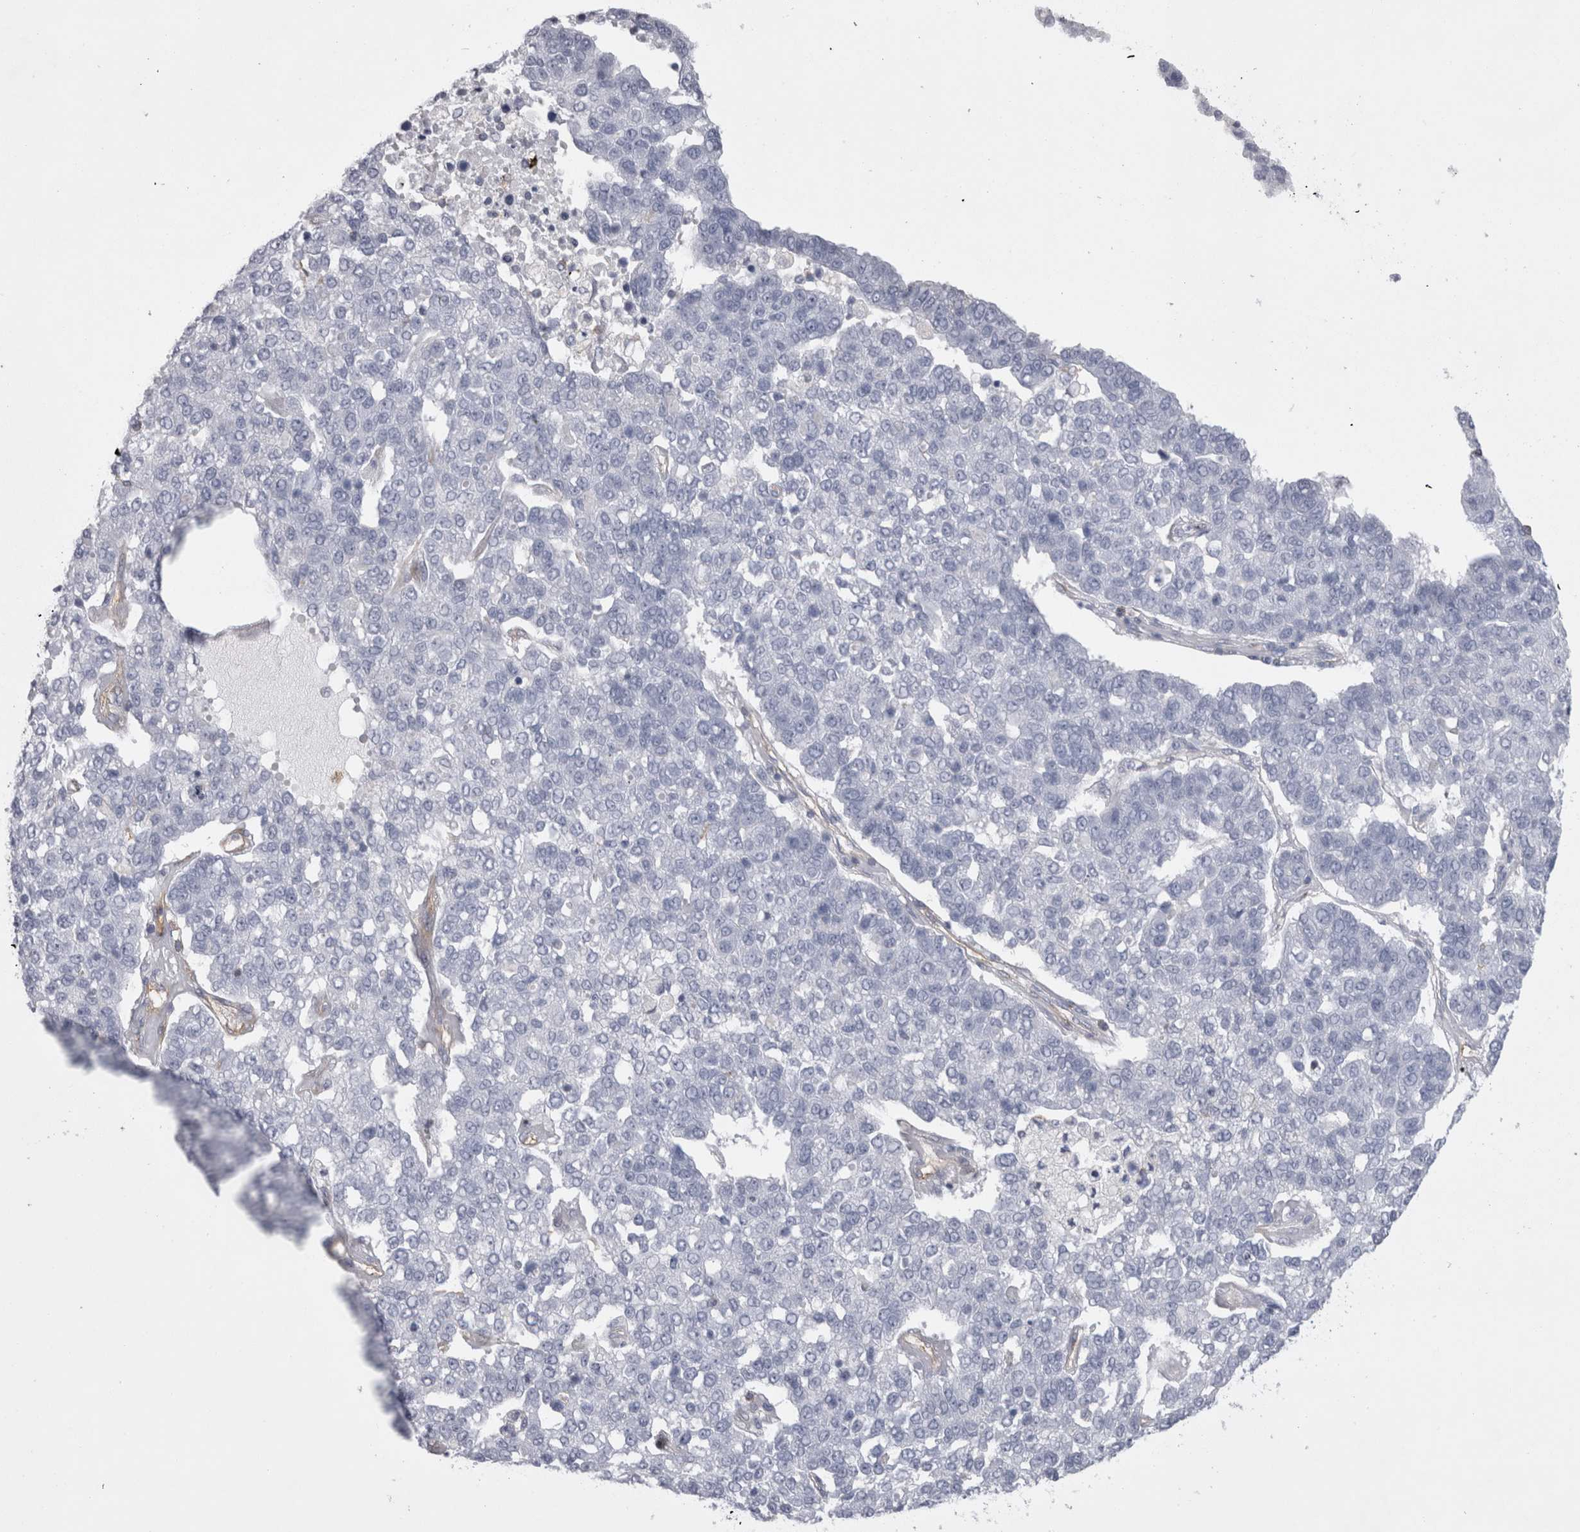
{"staining": {"intensity": "negative", "quantity": "none", "location": "none"}, "tissue": "pancreatic cancer", "cell_type": "Tumor cells", "image_type": "cancer", "snomed": [{"axis": "morphology", "description": "Adenocarcinoma, NOS"}, {"axis": "topography", "description": "Pancreas"}], "caption": "The image demonstrates no significant expression in tumor cells of adenocarcinoma (pancreatic).", "gene": "ATXN3", "patient": {"sex": "female", "age": 61}}